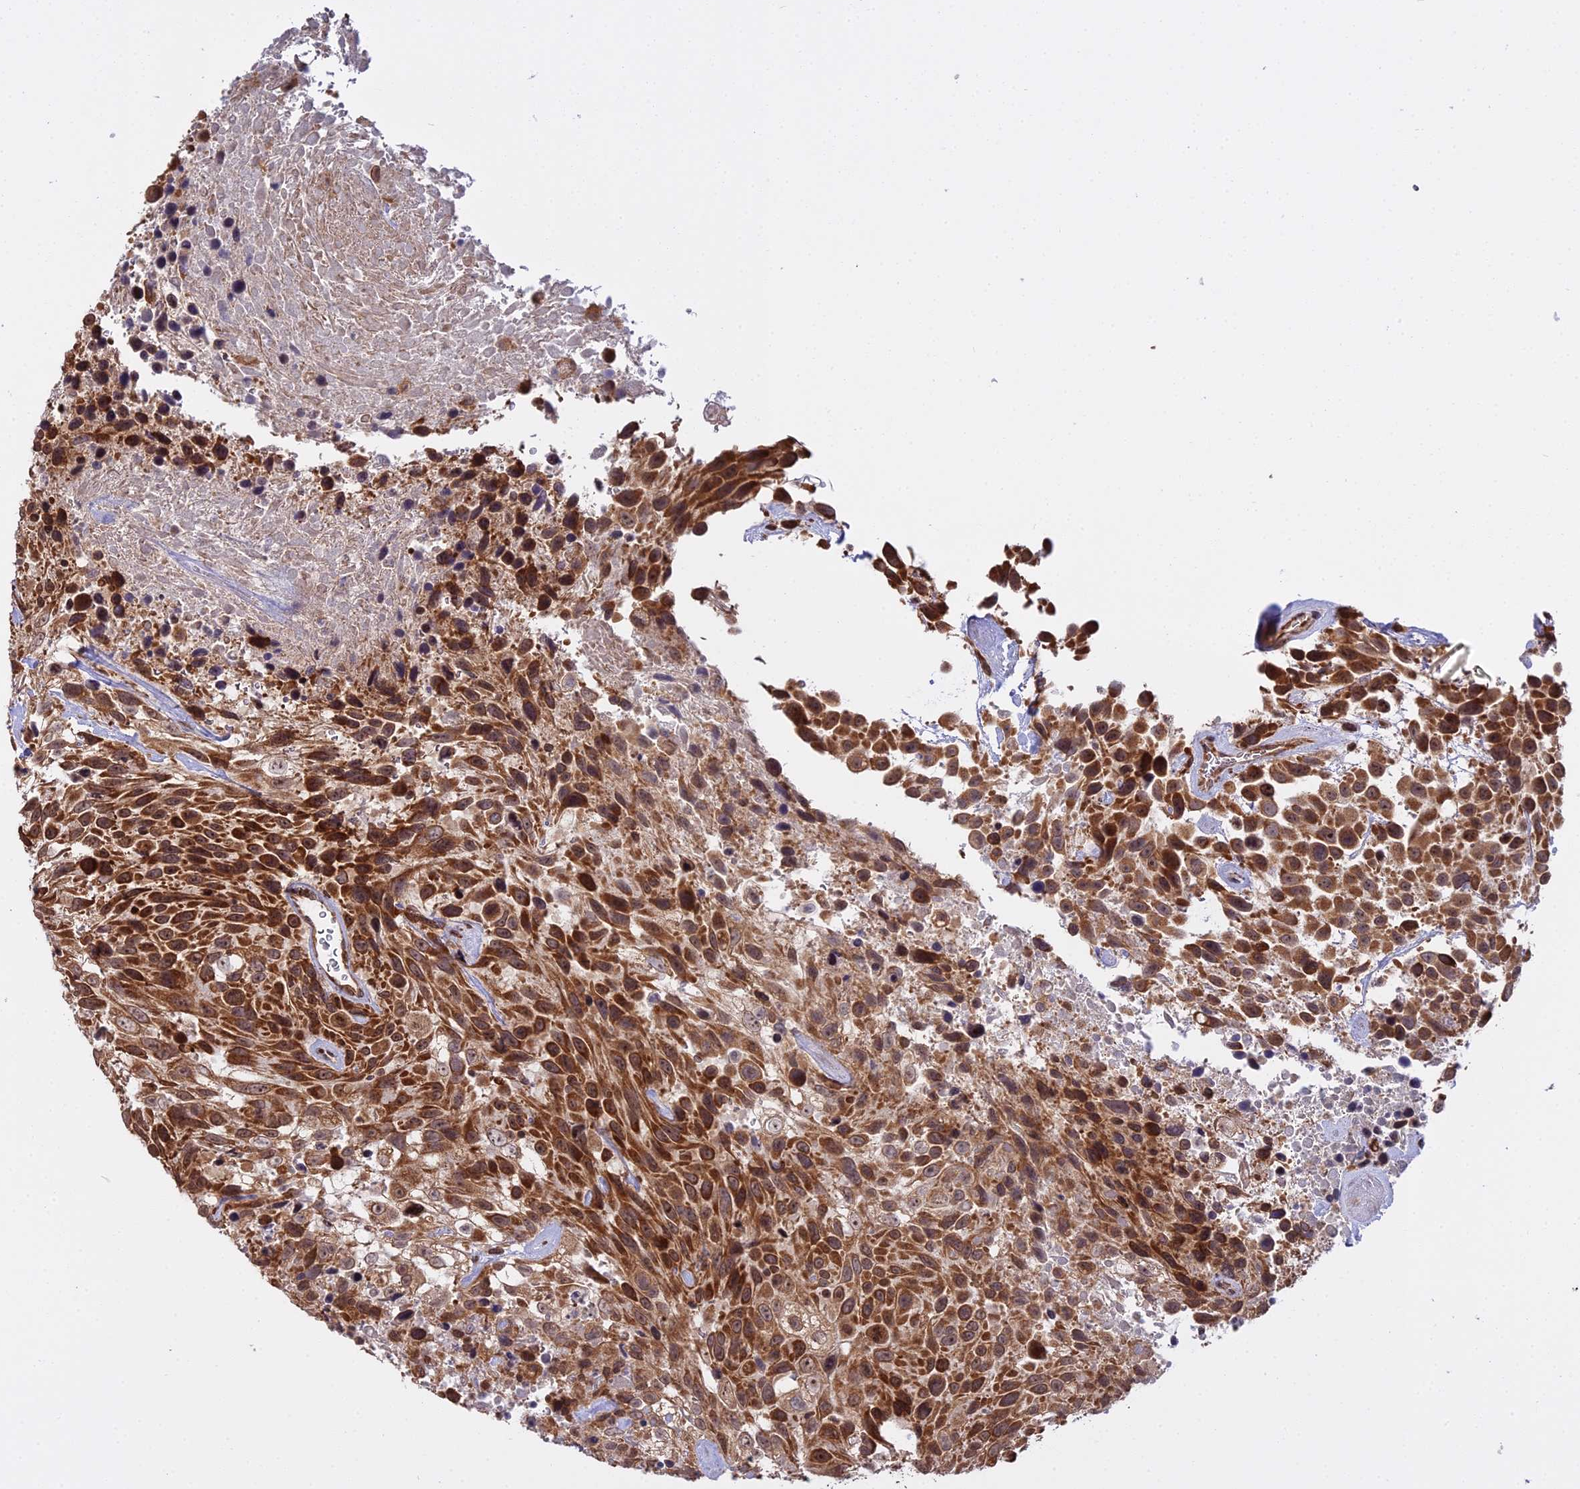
{"staining": {"intensity": "strong", "quantity": ">75%", "location": "cytoplasmic/membranous,nuclear"}, "tissue": "urothelial cancer", "cell_type": "Tumor cells", "image_type": "cancer", "snomed": [{"axis": "morphology", "description": "Urothelial carcinoma, High grade"}, {"axis": "topography", "description": "Urinary bladder"}], "caption": "An image of urothelial cancer stained for a protein displays strong cytoplasmic/membranous and nuclear brown staining in tumor cells.", "gene": "RPL26", "patient": {"sex": "female", "age": 70}}